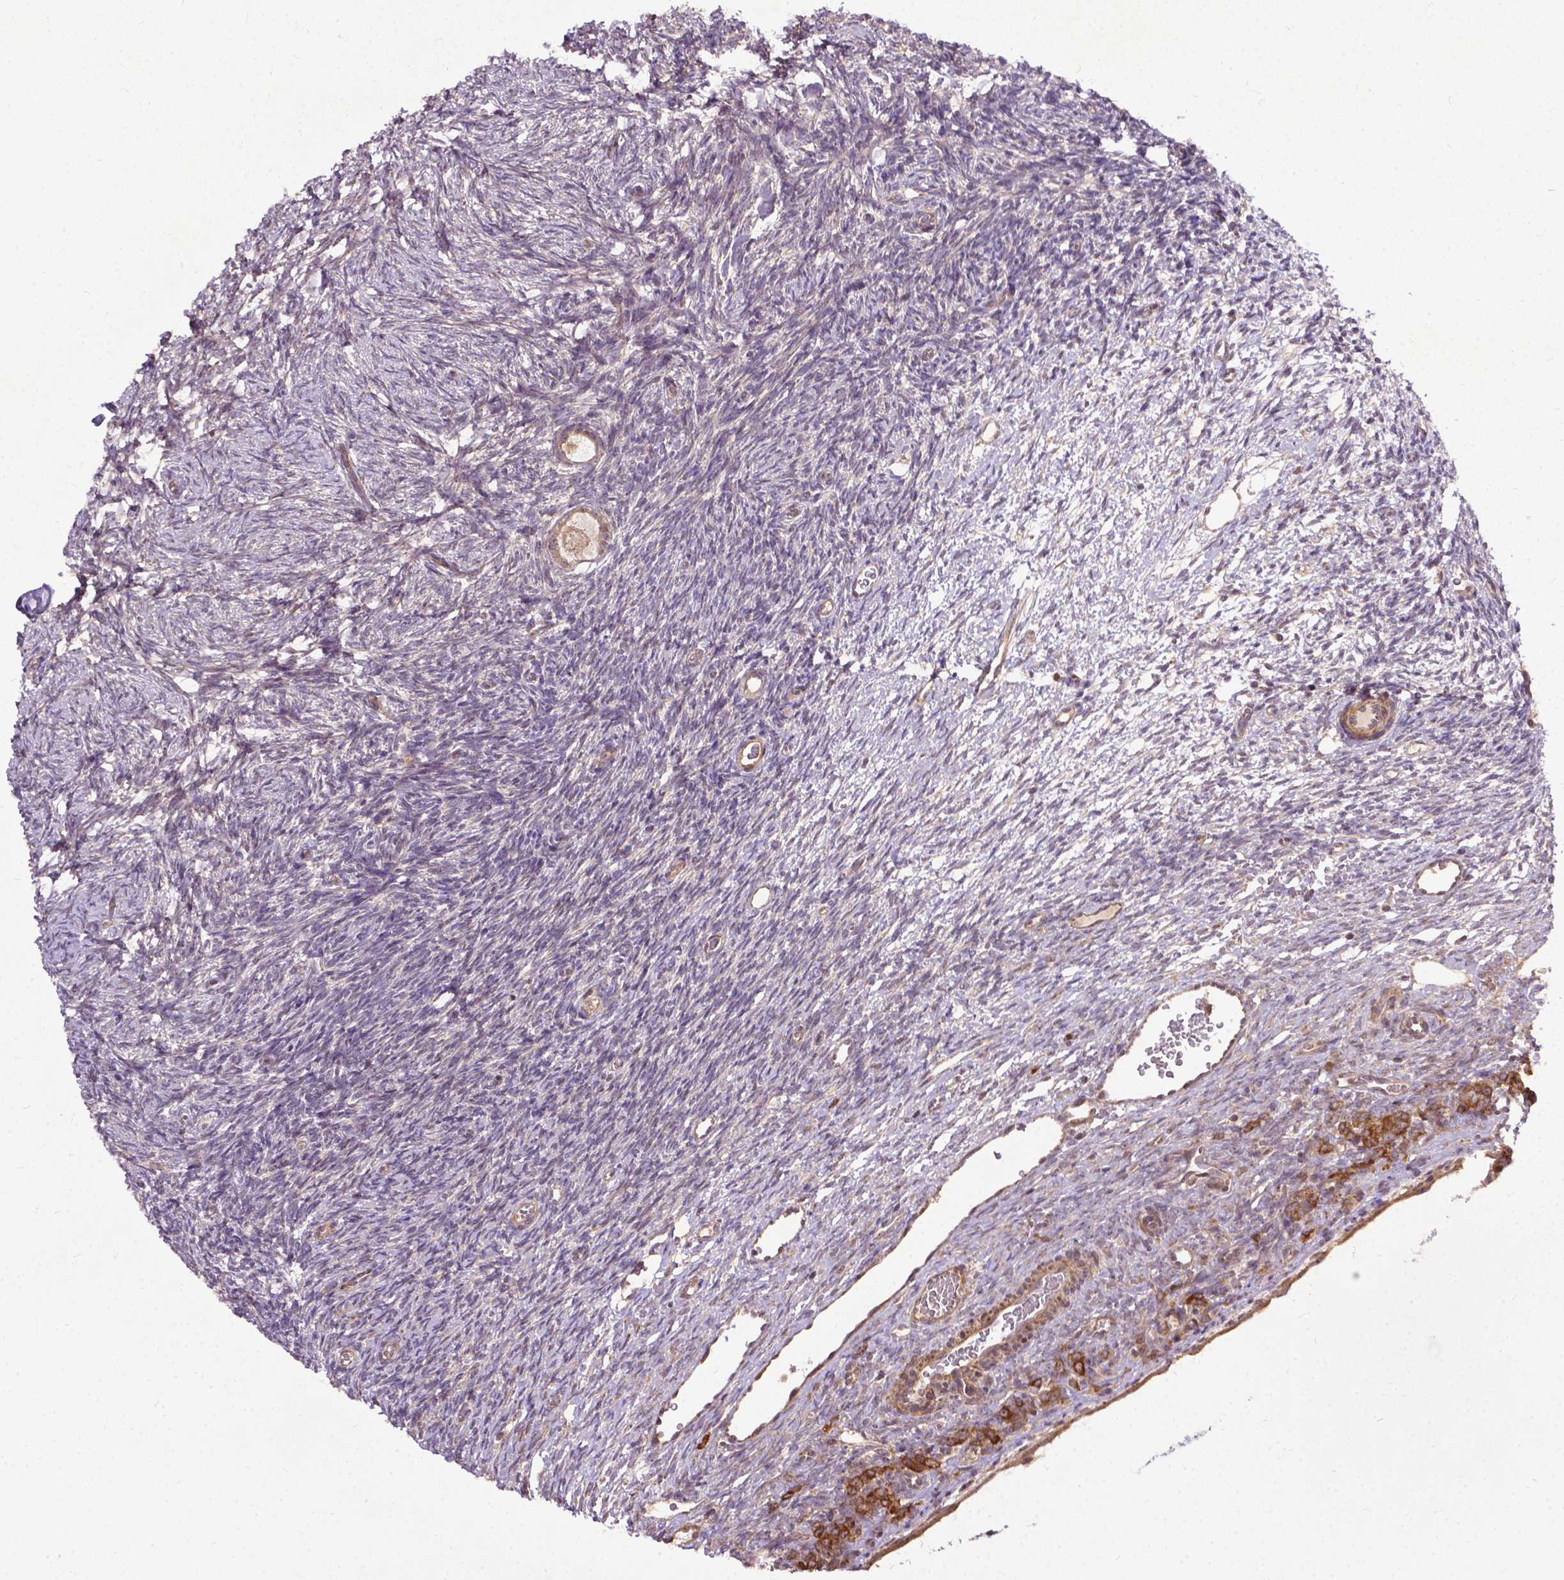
{"staining": {"intensity": "weak", "quantity": ">75%", "location": "cytoplasmic/membranous"}, "tissue": "ovary", "cell_type": "Follicle cells", "image_type": "normal", "snomed": [{"axis": "morphology", "description": "Normal tissue, NOS"}, {"axis": "topography", "description": "Ovary"}], "caption": "IHC histopathology image of benign ovary: ovary stained using immunohistochemistry shows low levels of weak protein expression localized specifically in the cytoplasmic/membranous of follicle cells, appearing as a cytoplasmic/membranous brown color.", "gene": "PARP3", "patient": {"sex": "female", "age": 34}}